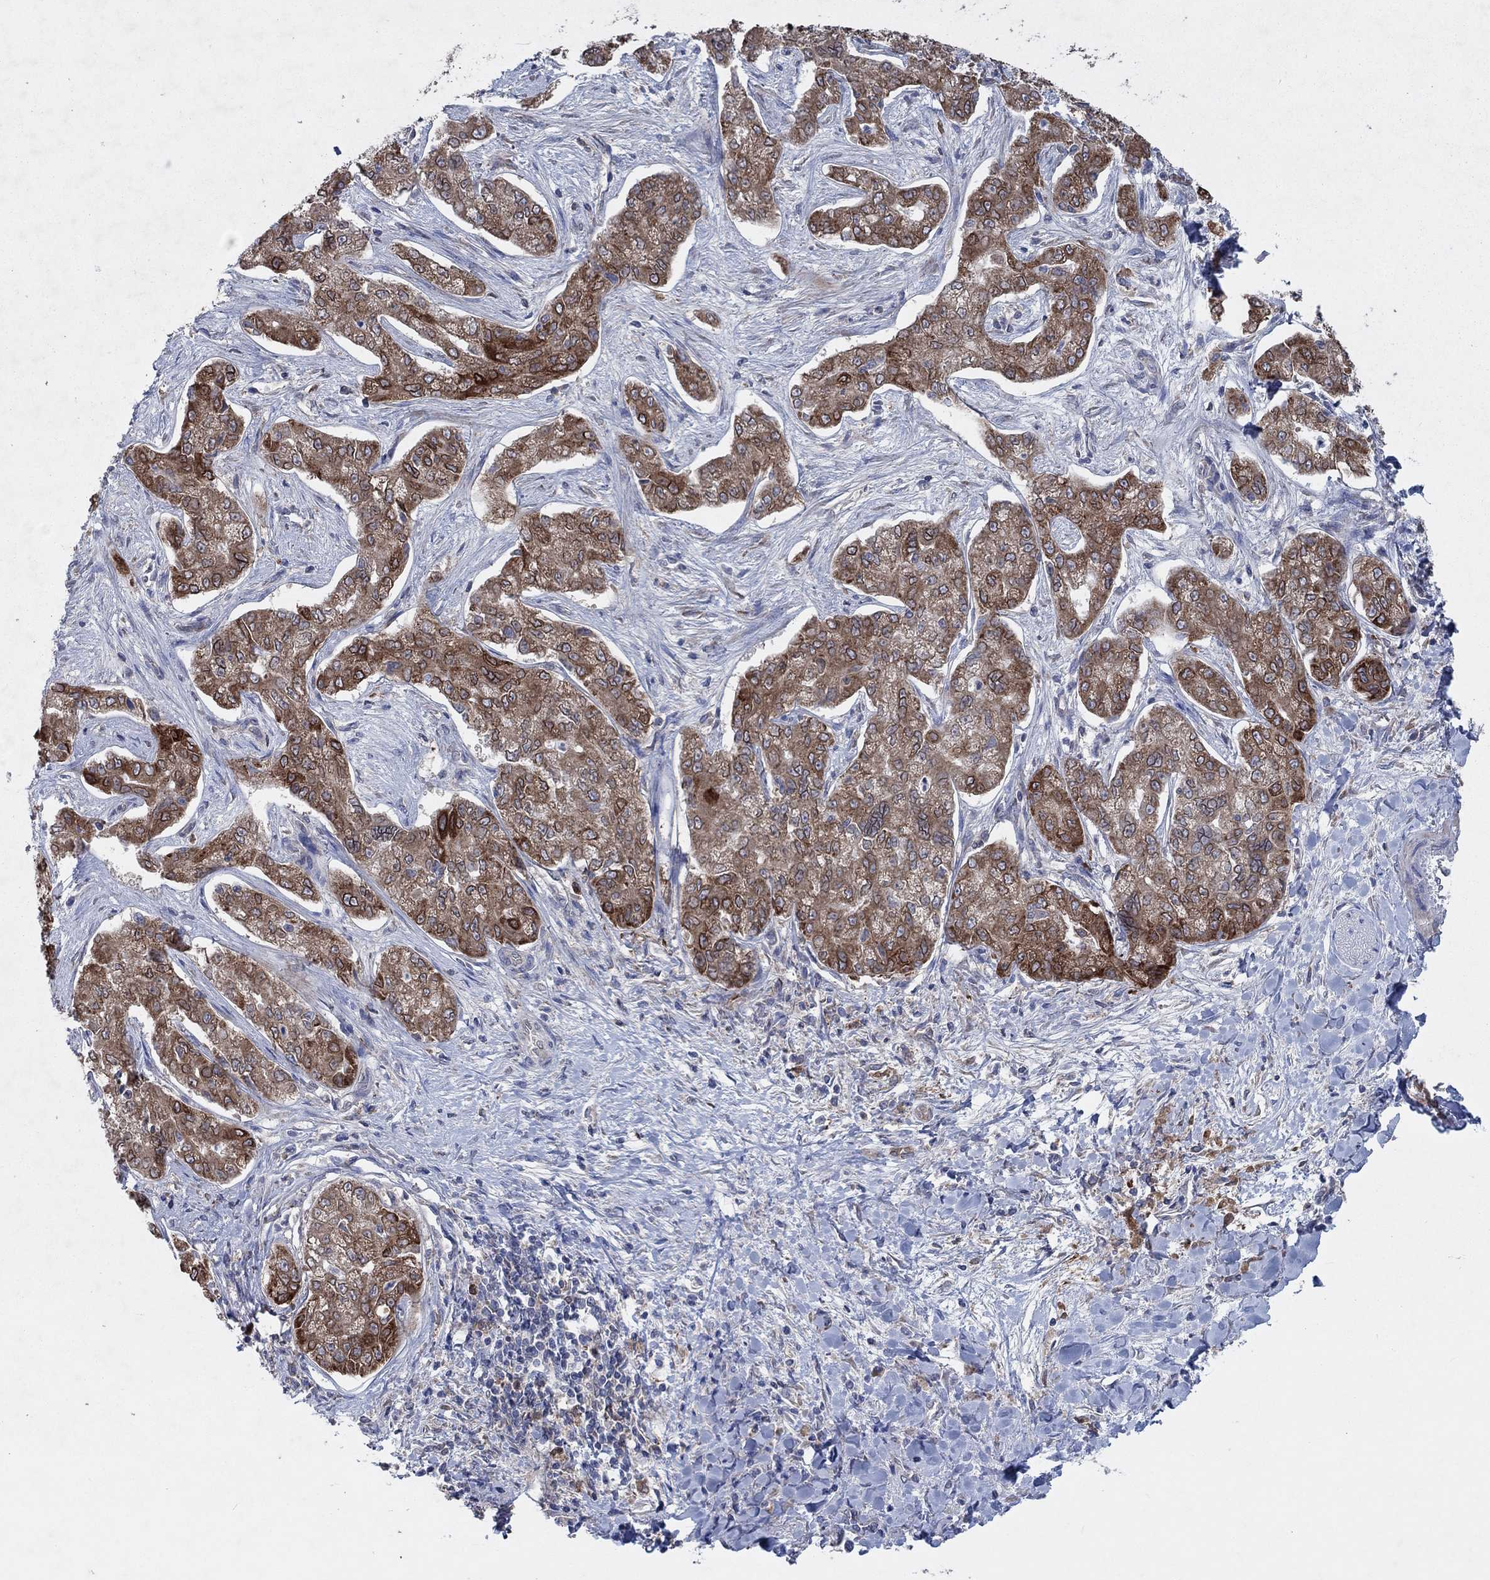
{"staining": {"intensity": "strong", "quantity": ">75%", "location": "cytoplasmic/membranous"}, "tissue": "liver cancer", "cell_type": "Tumor cells", "image_type": "cancer", "snomed": [{"axis": "morphology", "description": "Cholangiocarcinoma"}, {"axis": "topography", "description": "Liver"}], "caption": "Immunohistochemical staining of liver cancer shows strong cytoplasmic/membranous protein positivity in about >75% of tumor cells.", "gene": "NCEH1", "patient": {"sex": "female", "age": 47}}